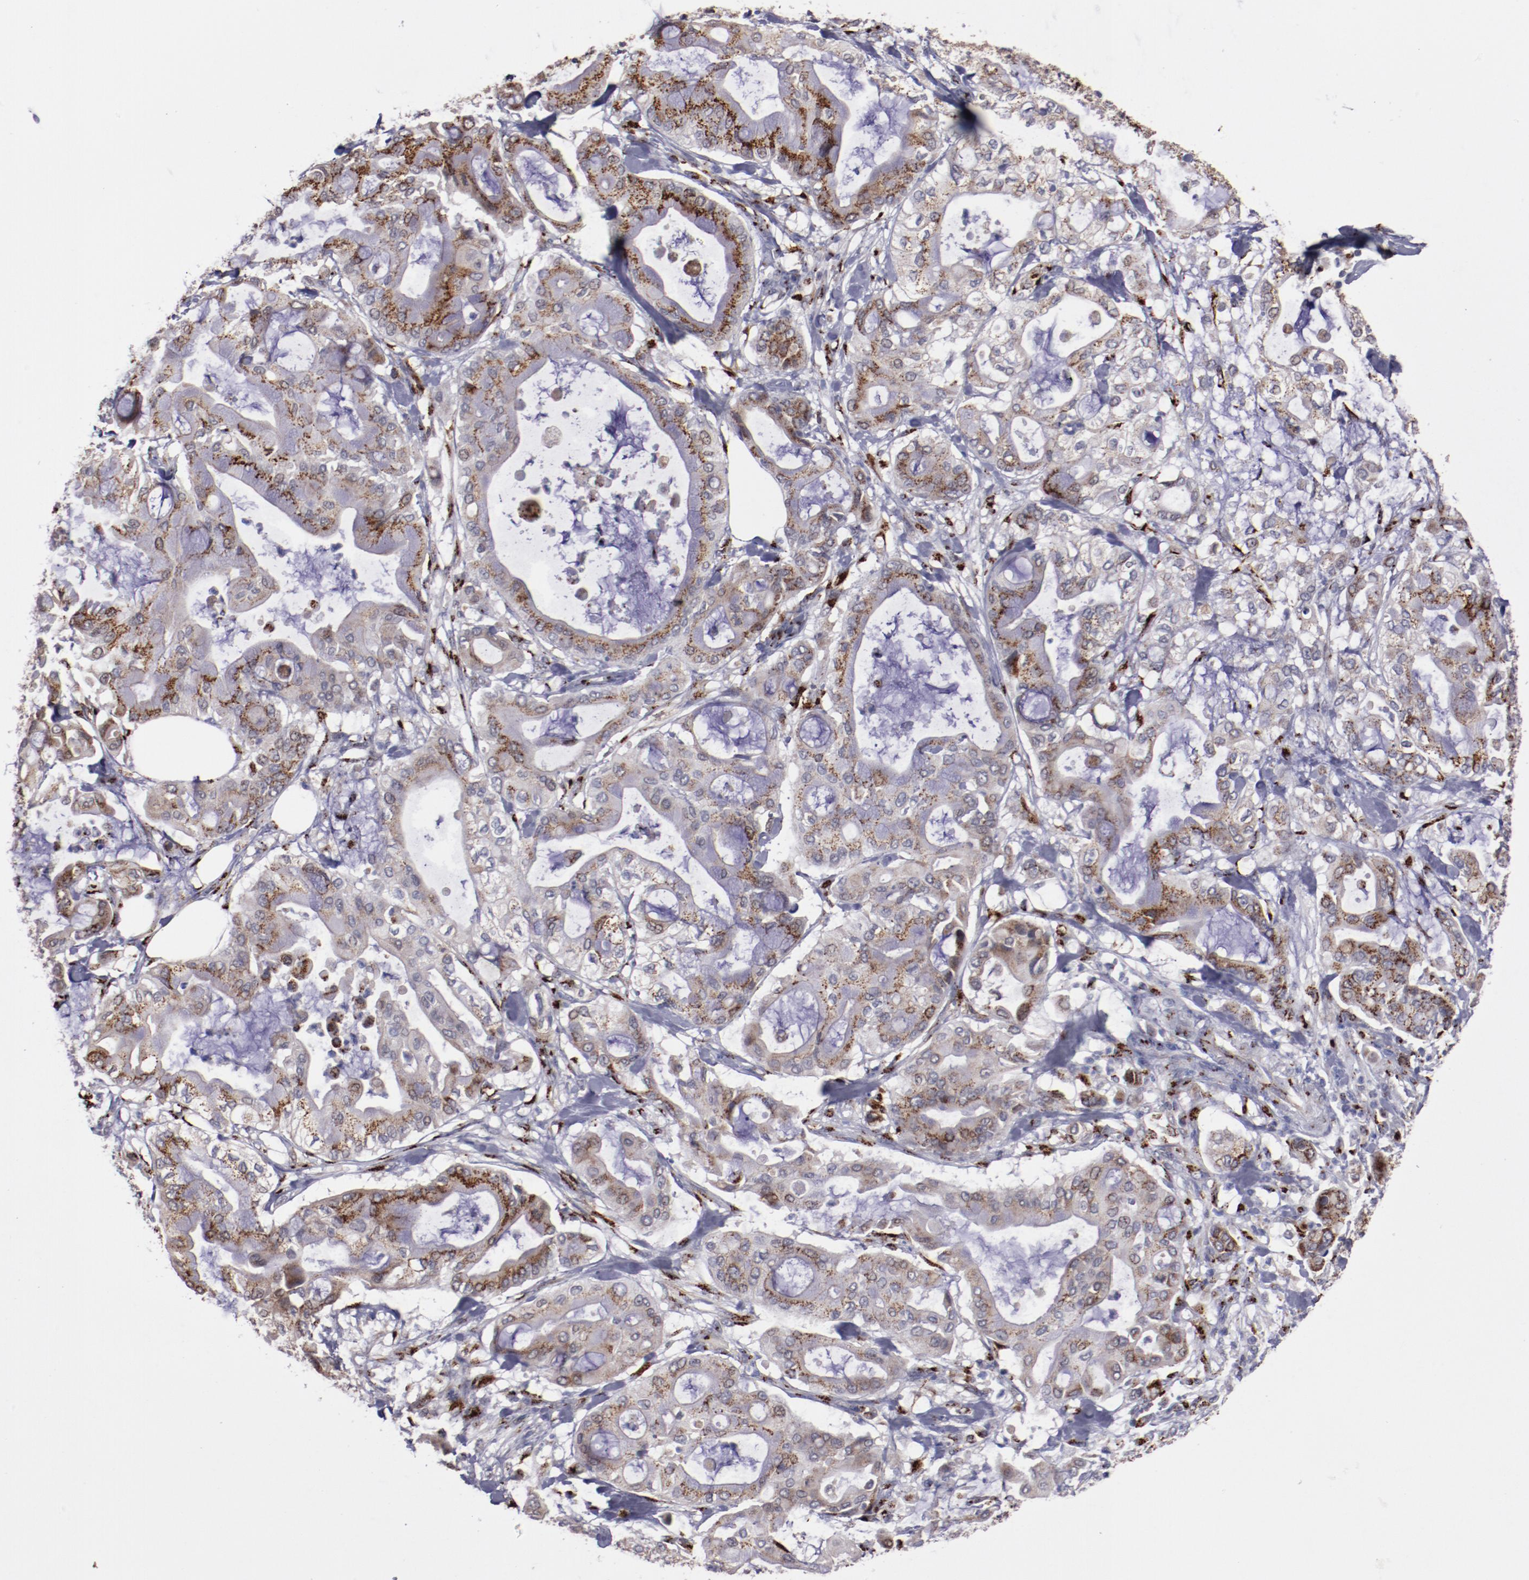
{"staining": {"intensity": "strong", "quantity": ">75%", "location": "cytoplasmic/membranous"}, "tissue": "pancreatic cancer", "cell_type": "Tumor cells", "image_type": "cancer", "snomed": [{"axis": "morphology", "description": "Adenocarcinoma, NOS"}, {"axis": "morphology", "description": "Adenocarcinoma, metastatic, NOS"}, {"axis": "topography", "description": "Lymph node"}, {"axis": "topography", "description": "Pancreas"}, {"axis": "topography", "description": "Duodenum"}], "caption": "A high-resolution micrograph shows IHC staining of pancreatic cancer (metastatic adenocarcinoma), which reveals strong cytoplasmic/membranous expression in approximately >75% of tumor cells. Immunohistochemistry (ihc) stains the protein in brown and the nuclei are stained blue.", "gene": "GOLIM4", "patient": {"sex": "female", "age": 64}}